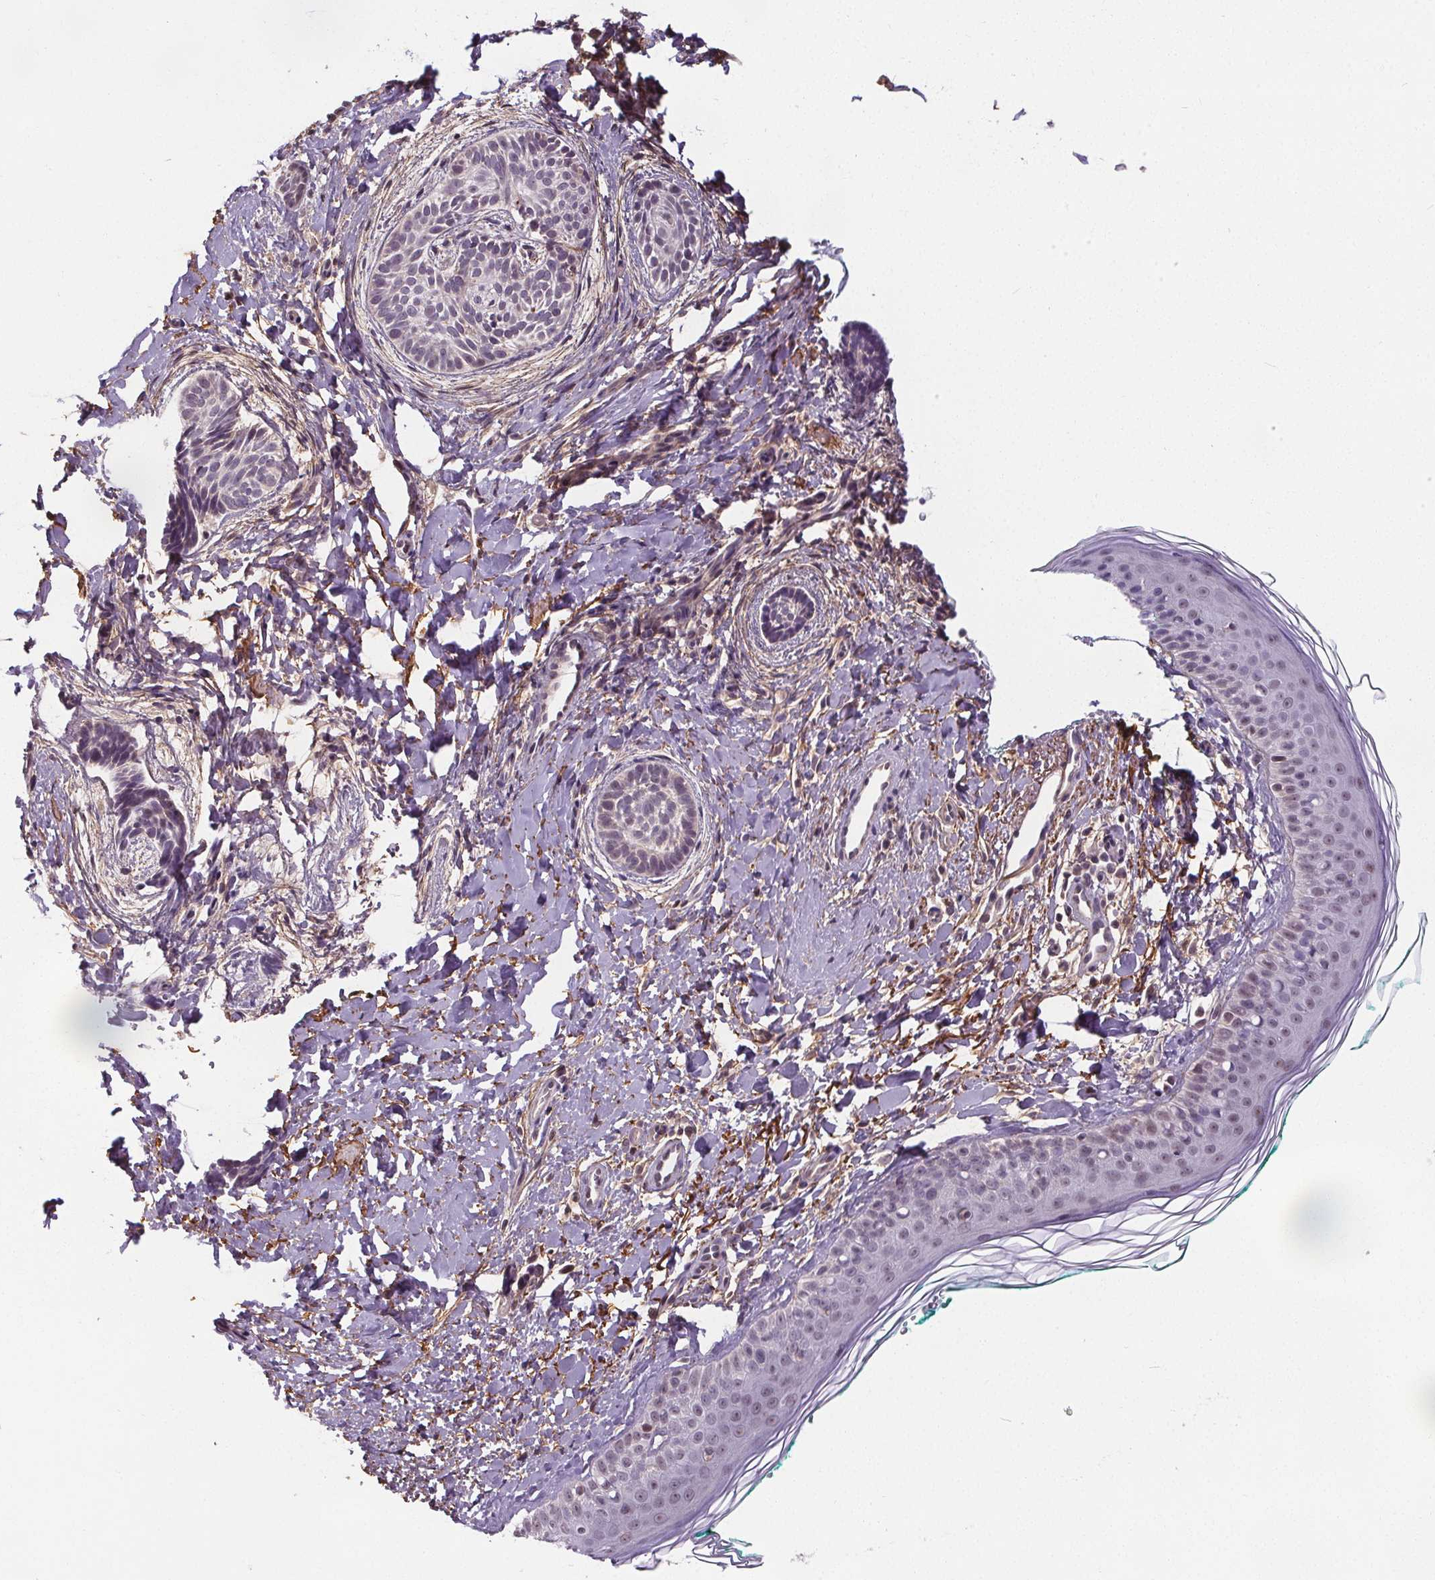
{"staining": {"intensity": "negative", "quantity": "none", "location": "none"}, "tissue": "skin cancer", "cell_type": "Tumor cells", "image_type": "cancer", "snomed": [{"axis": "morphology", "description": "Basal cell carcinoma"}, {"axis": "topography", "description": "Skin"}], "caption": "Image shows no protein staining in tumor cells of skin cancer tissue.", "gene": "KIAA0232", "patient": {"sex": "male", "age": 63}}